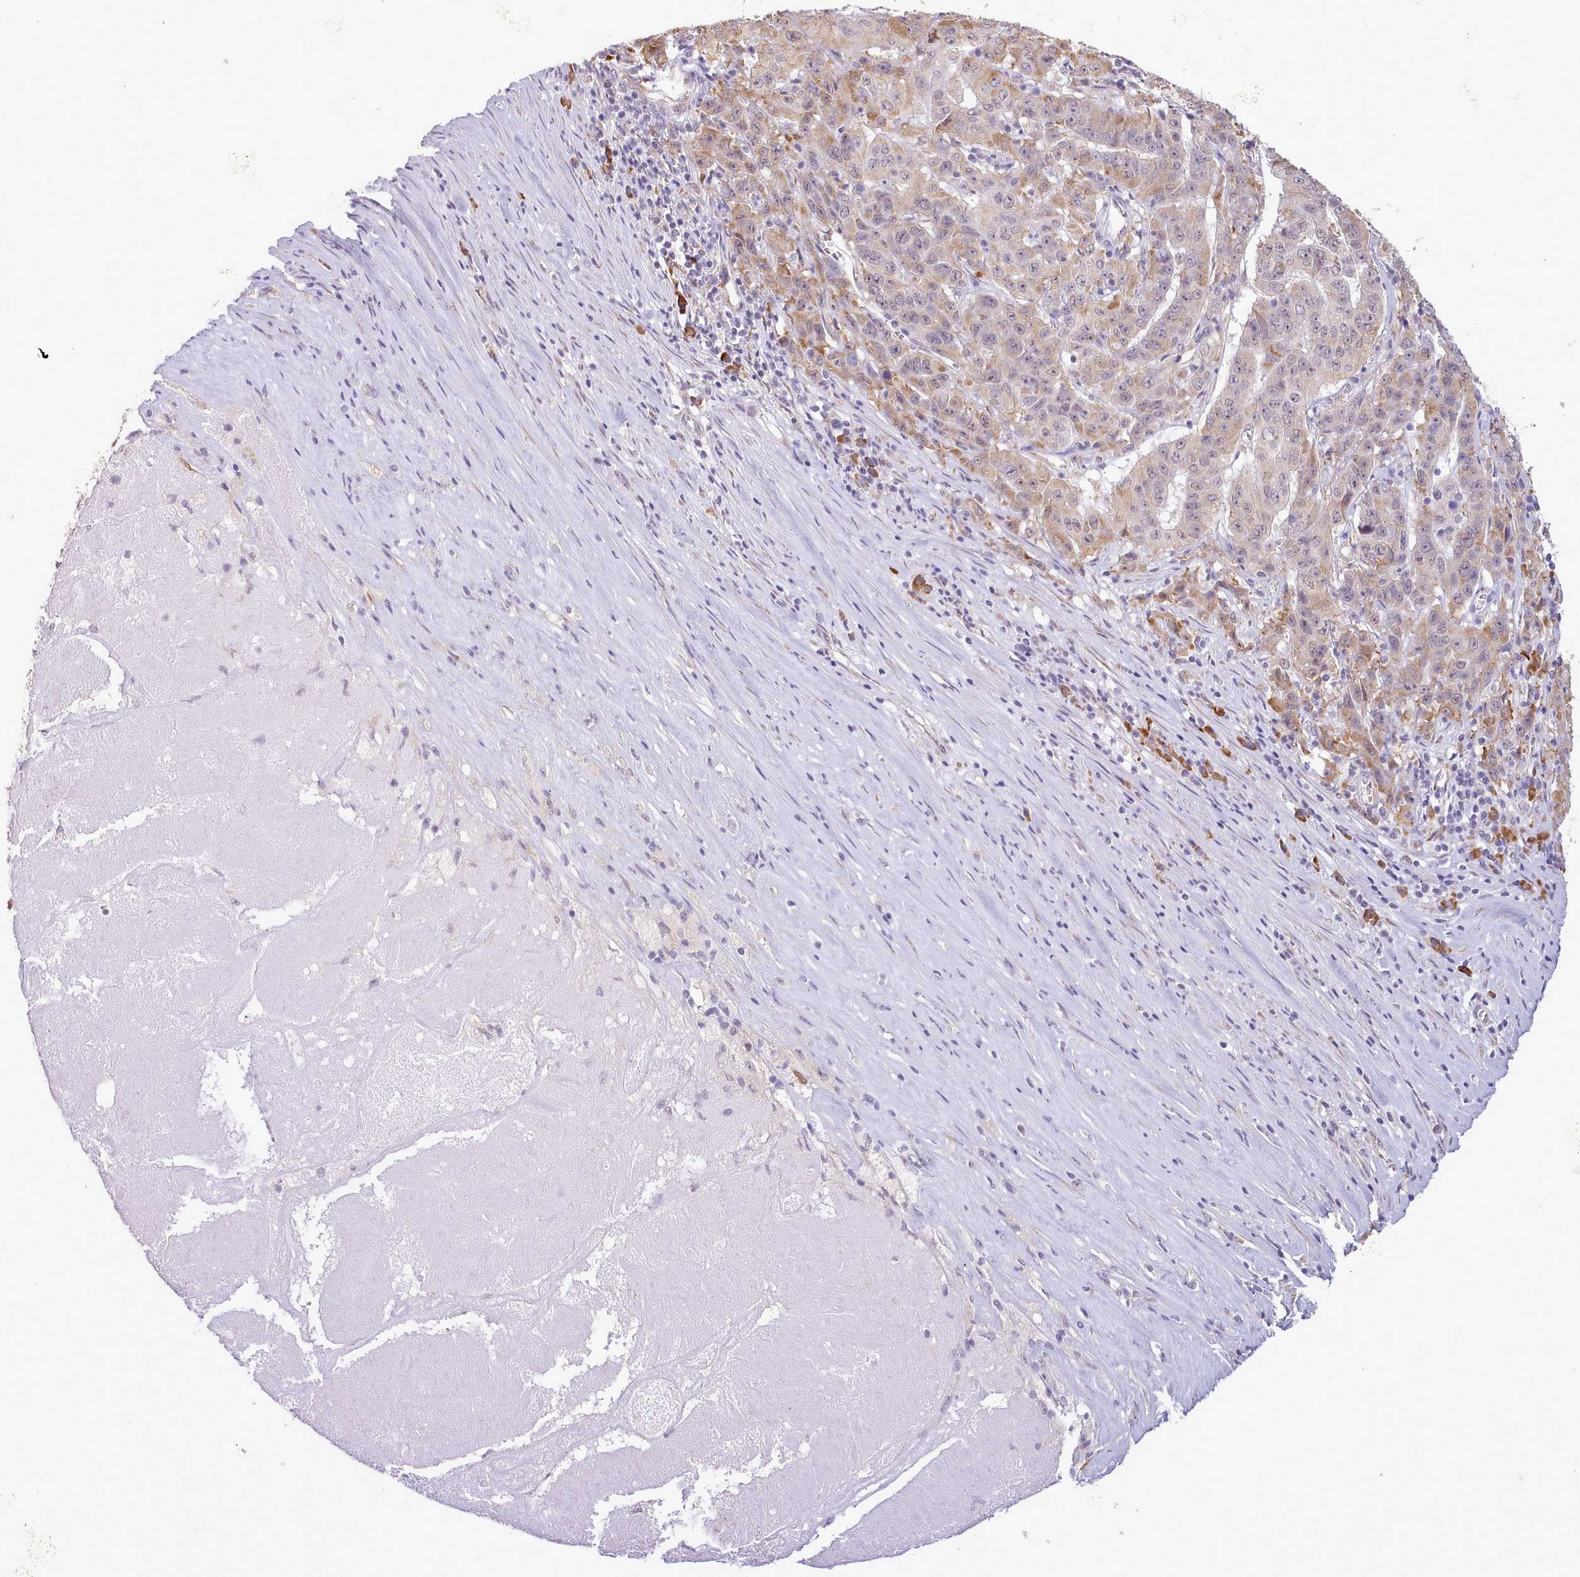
{"staining": {"intensity": "weak", "quantity": ">75%", "location": "cytoplasmic/membranous"}, "tissue": "pancreatic cancer", "cell_type": "Tumor cells", "image_type": "cancer", "snomed": [{"axis": "morphology", "description": "Adenocarcinoma, NOS"}, {"axis": "topography", "description": "Pancreas"}], "caption": "Immunohistochemistry (IHC) of human pancreatic adenocarcinoma exhibits low levels of weak cytoplasmic/membranous positivity in about >75% of tumor cells.", "gene": "SEC61B", "patient": {"sex": "male", "age": 63}}